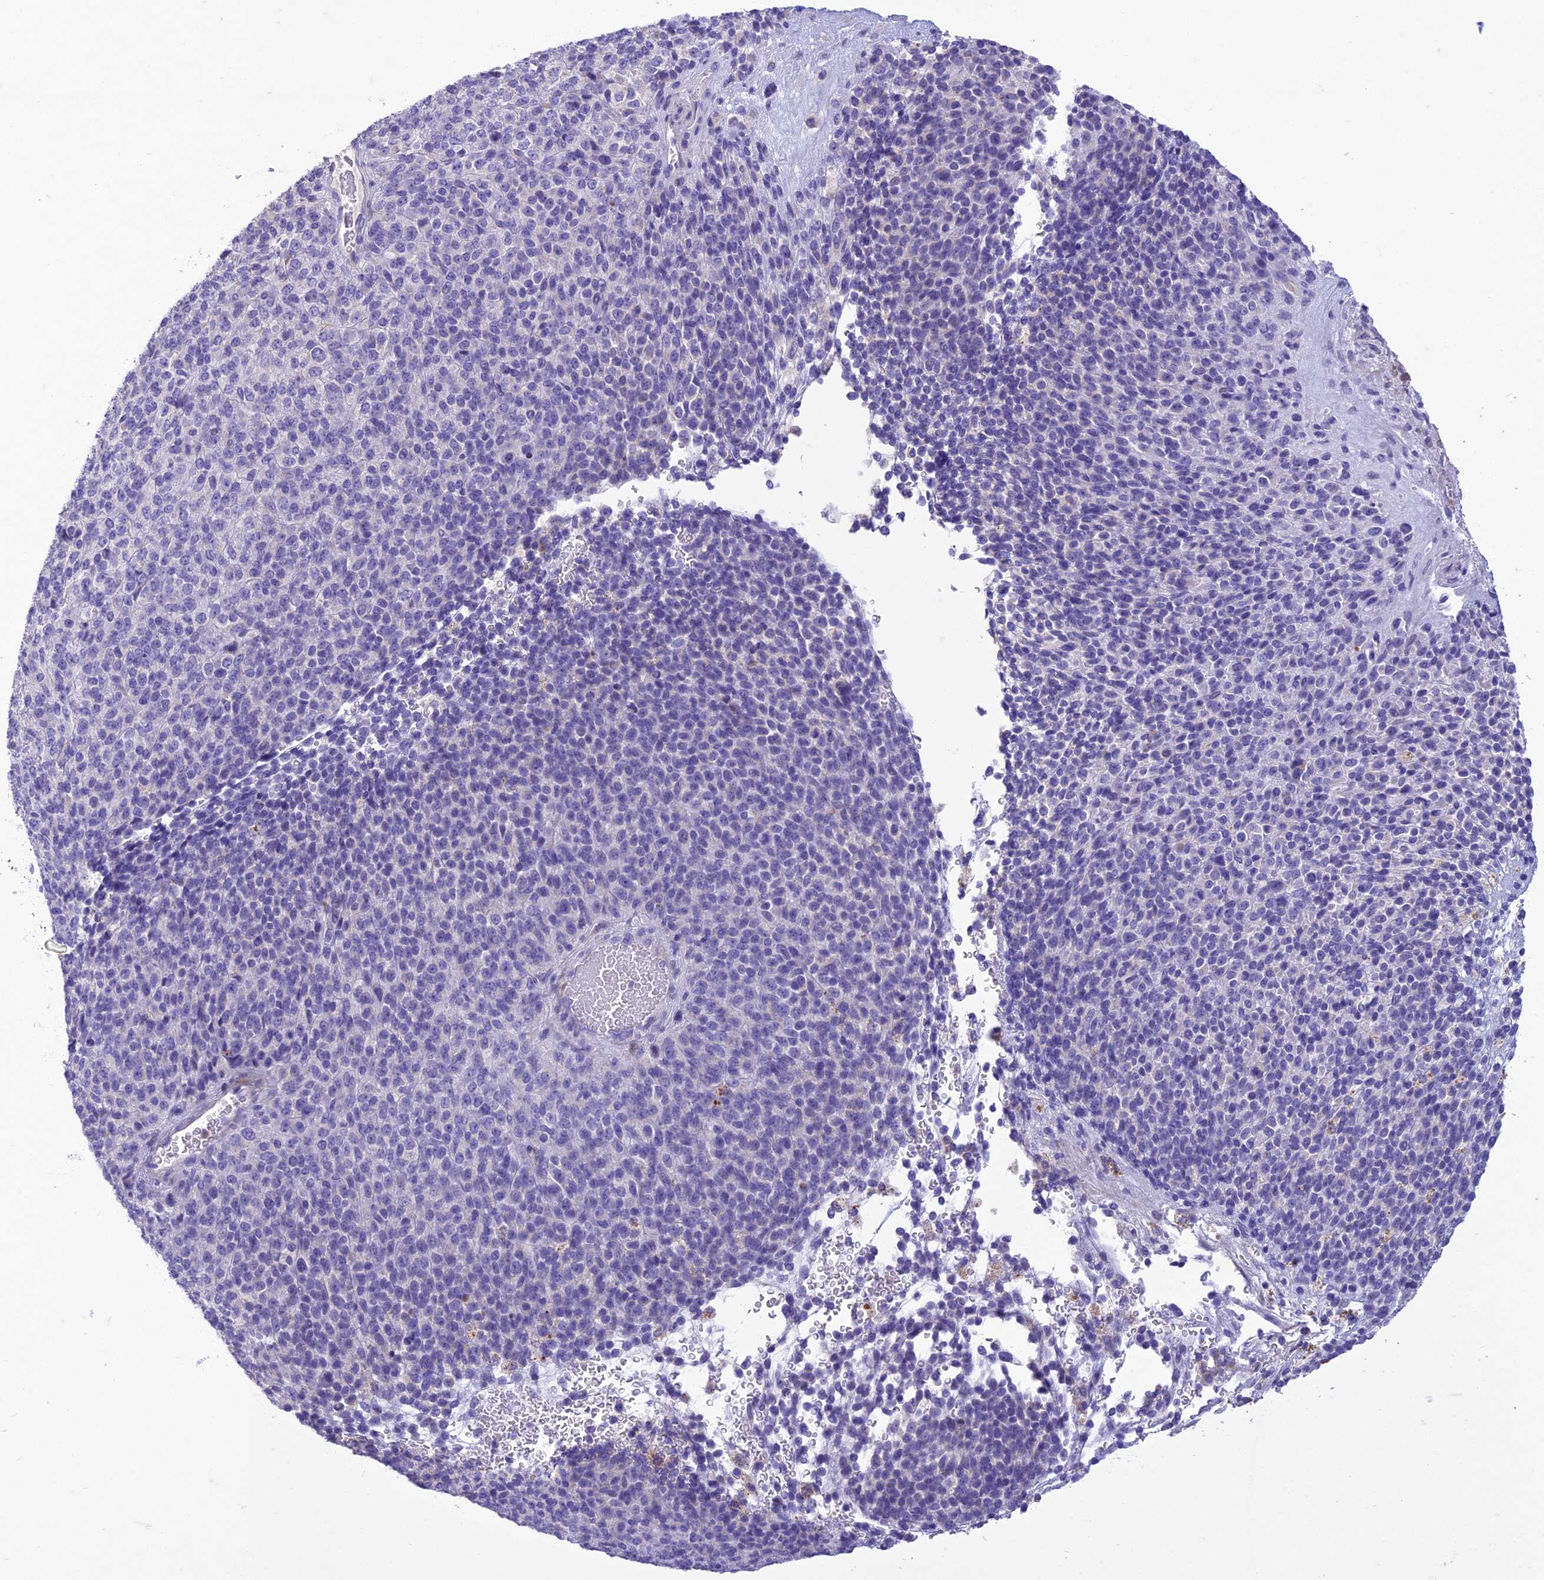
{"staining": {"intensity": "negative", "quantity": "none", "location": "none"}, "tissue": "melanoma", "cell_type": "Tumor cells", "image_type": "cancer", "snomed": [{"axis": "morphology", "description": "Malignant melanoma, Metastatic site"}, {"axis": "topography", "description": "Brain"}], "caption": "Immunohistochemistry micrograph of human malignant melanoma (metastatic site) stained for a protein (brown), which exhibits no positivity in tumor cells.", "gene": "SLC13A5", "patient": {"sex": "female", "age": 56}}